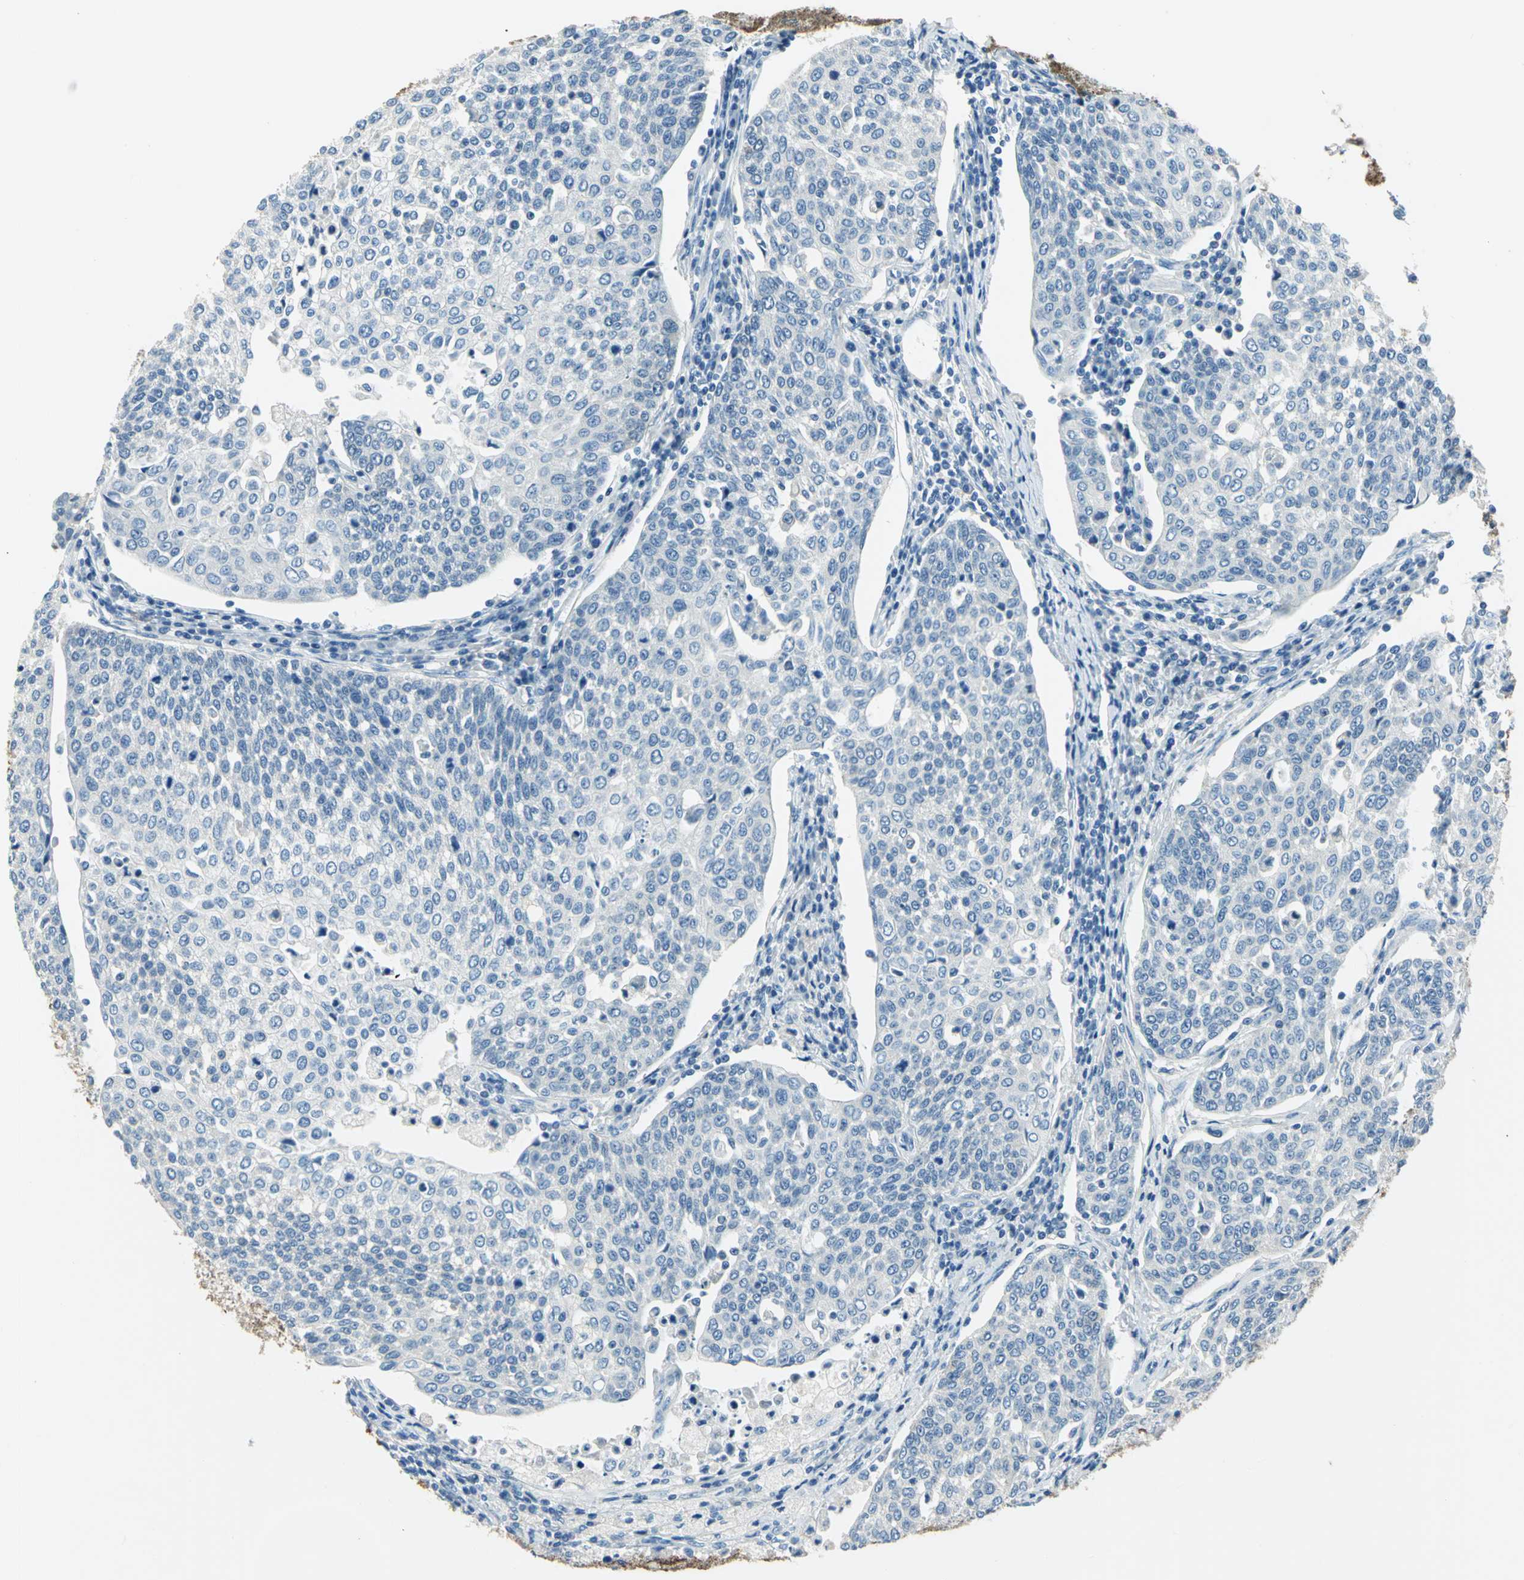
{"staining": {"intensity": "negative", "quantity": "none", "location": "none"}, "tissue": "cervical cancer", "cell_type": "Tumor cells", "image_type": "cancer", "snomed": [{"axis": "morphology", "description": "Squamous cell carcinoma, NOS"}, {"axis": "topography", "description": "Cervix"}], "caption": "Human cervical cancer stained for a protein using IHC reveals no expression in tumor cells.", "gene": "UCHL1", "patient": {"sex": "female", "age": 34}}